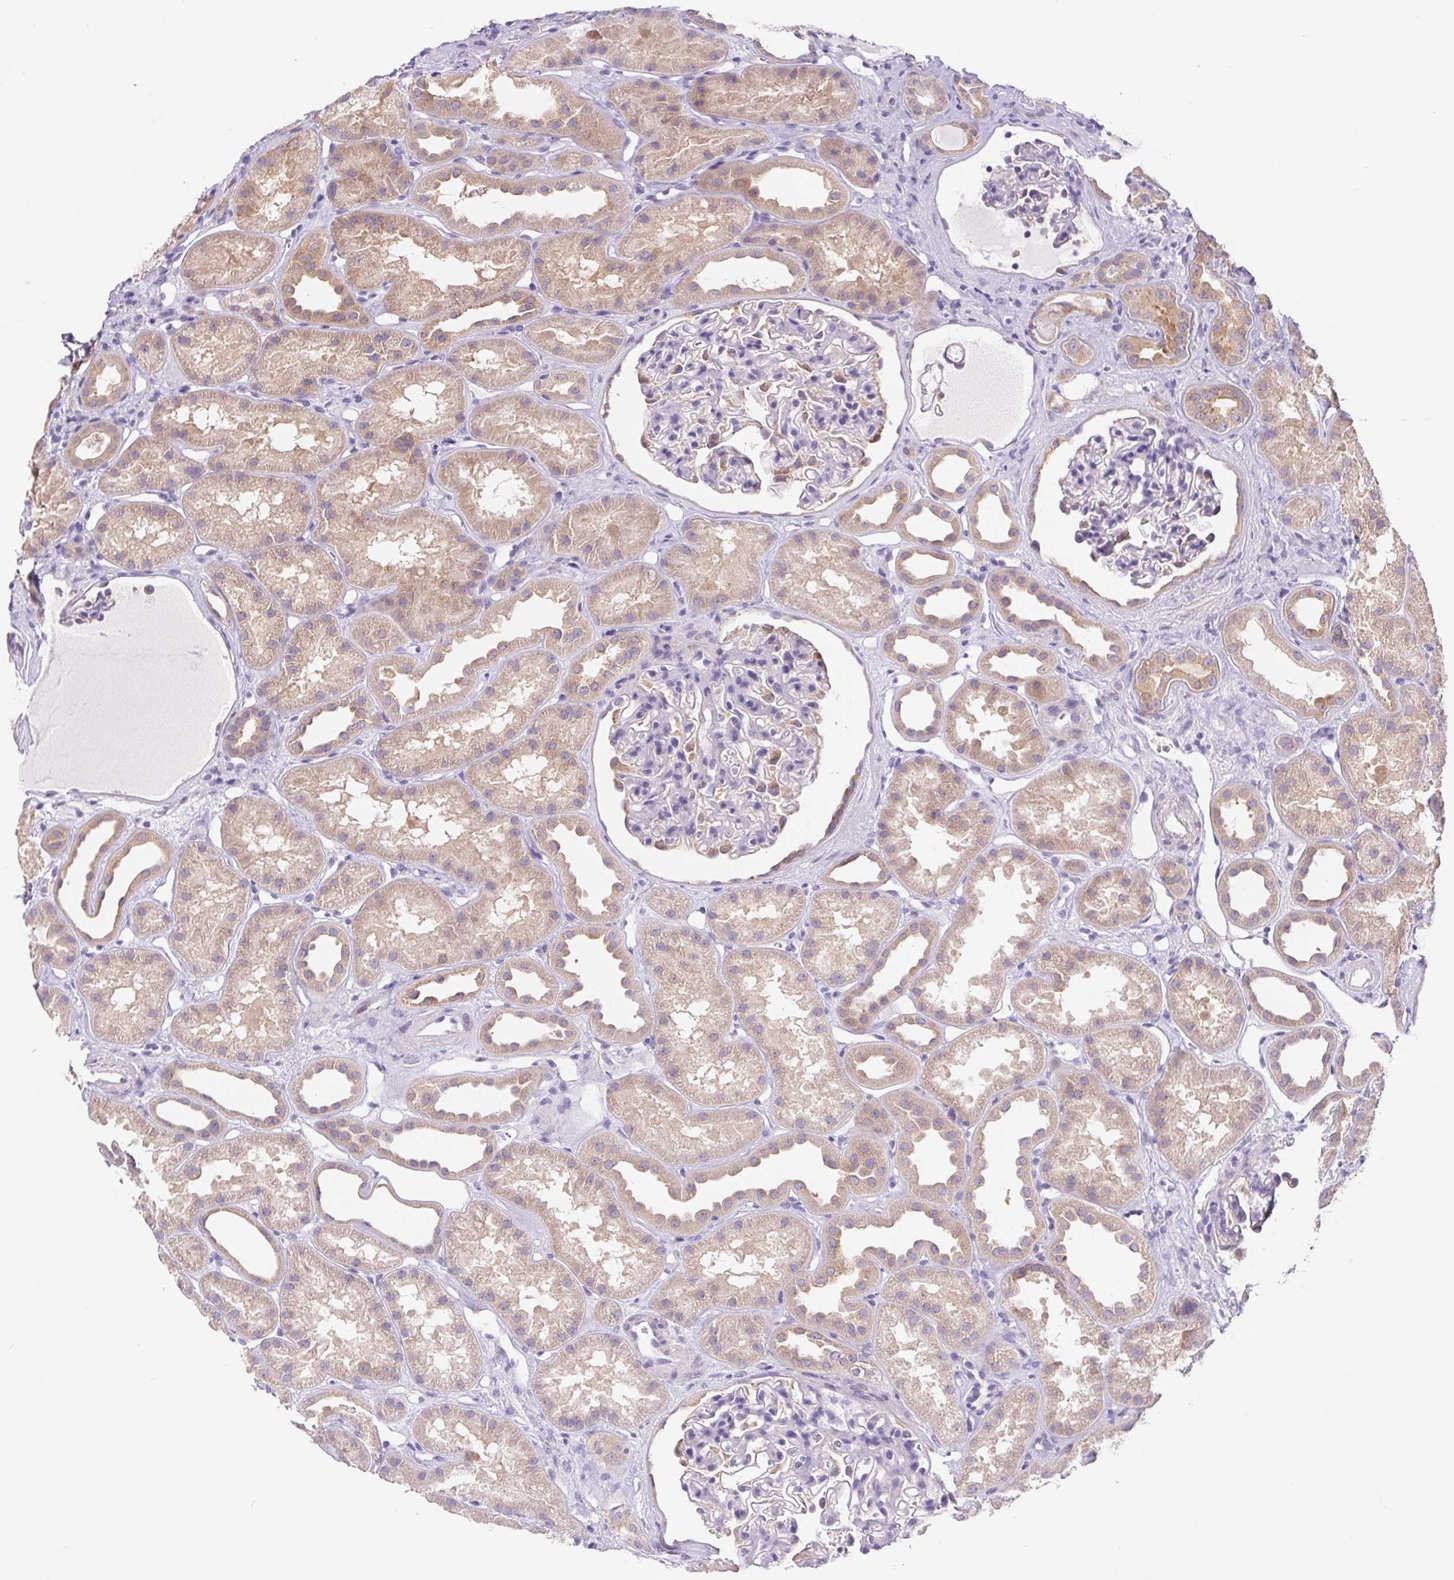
{"staining": {"intensity": "moderate", "quantity": "<25%", "location": "cytoplasmic/membranous"}, "tissue": "kidney", "cell_type": "Cells in glomeruli", "image_type": "normal", "snomed": [{"axis": "morphology", "description": "Normal tissue, NOS"}, {"axis": "topography", "description": "Kidney"}], "caption": "A brown stain labels moderate cytoplasmic/membranous staining of a protein in cells in glomeruli of benign kidney. (brown staining indicates protein expression, while blue staining denotes nuclei).", "gene": "DYNC2LI1", "patient": {"sex": "male", "age": 61}}